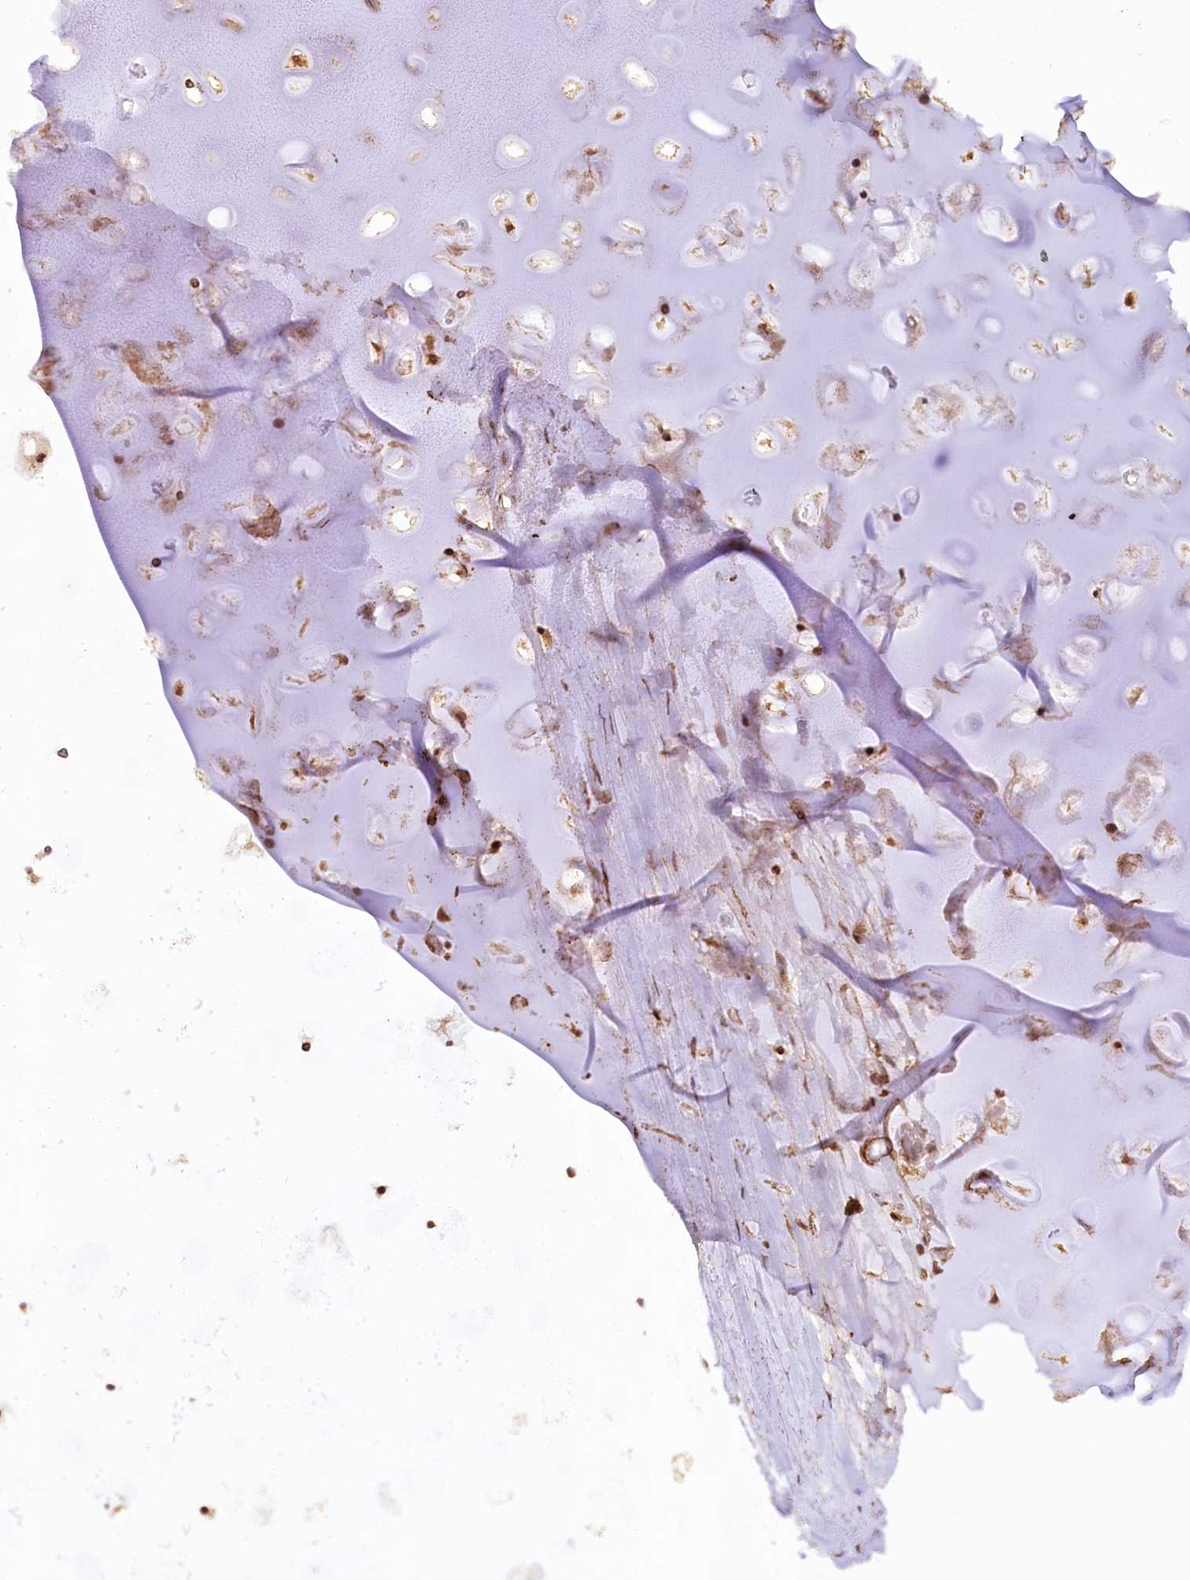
{"staining": {"intensity": "moderate", "quantity": "25%-75%", "location": "cytoplasmic/membranous,nuclear"}, "tissue": "adipose tissue", "cell_type": "Adipocytes", "image_type": "normal", "snomed": [{"axis": "morphology", "description": "Normal tissue, NOS"}, {"axis": "topography", "description": "Lymph node"}, {"axis": "topography", "description": "Bronchus"}], "caption": "Immunohistochemical staining of normal adipose tissue displays medium levels of moderate cytoplasmic/membranous,nuclear staining in approximately 25%-75% of adipocytes. Nuclei are stained in blue.", "gene": "RRP8", "patient": {"sex": "male", "age": 63}}